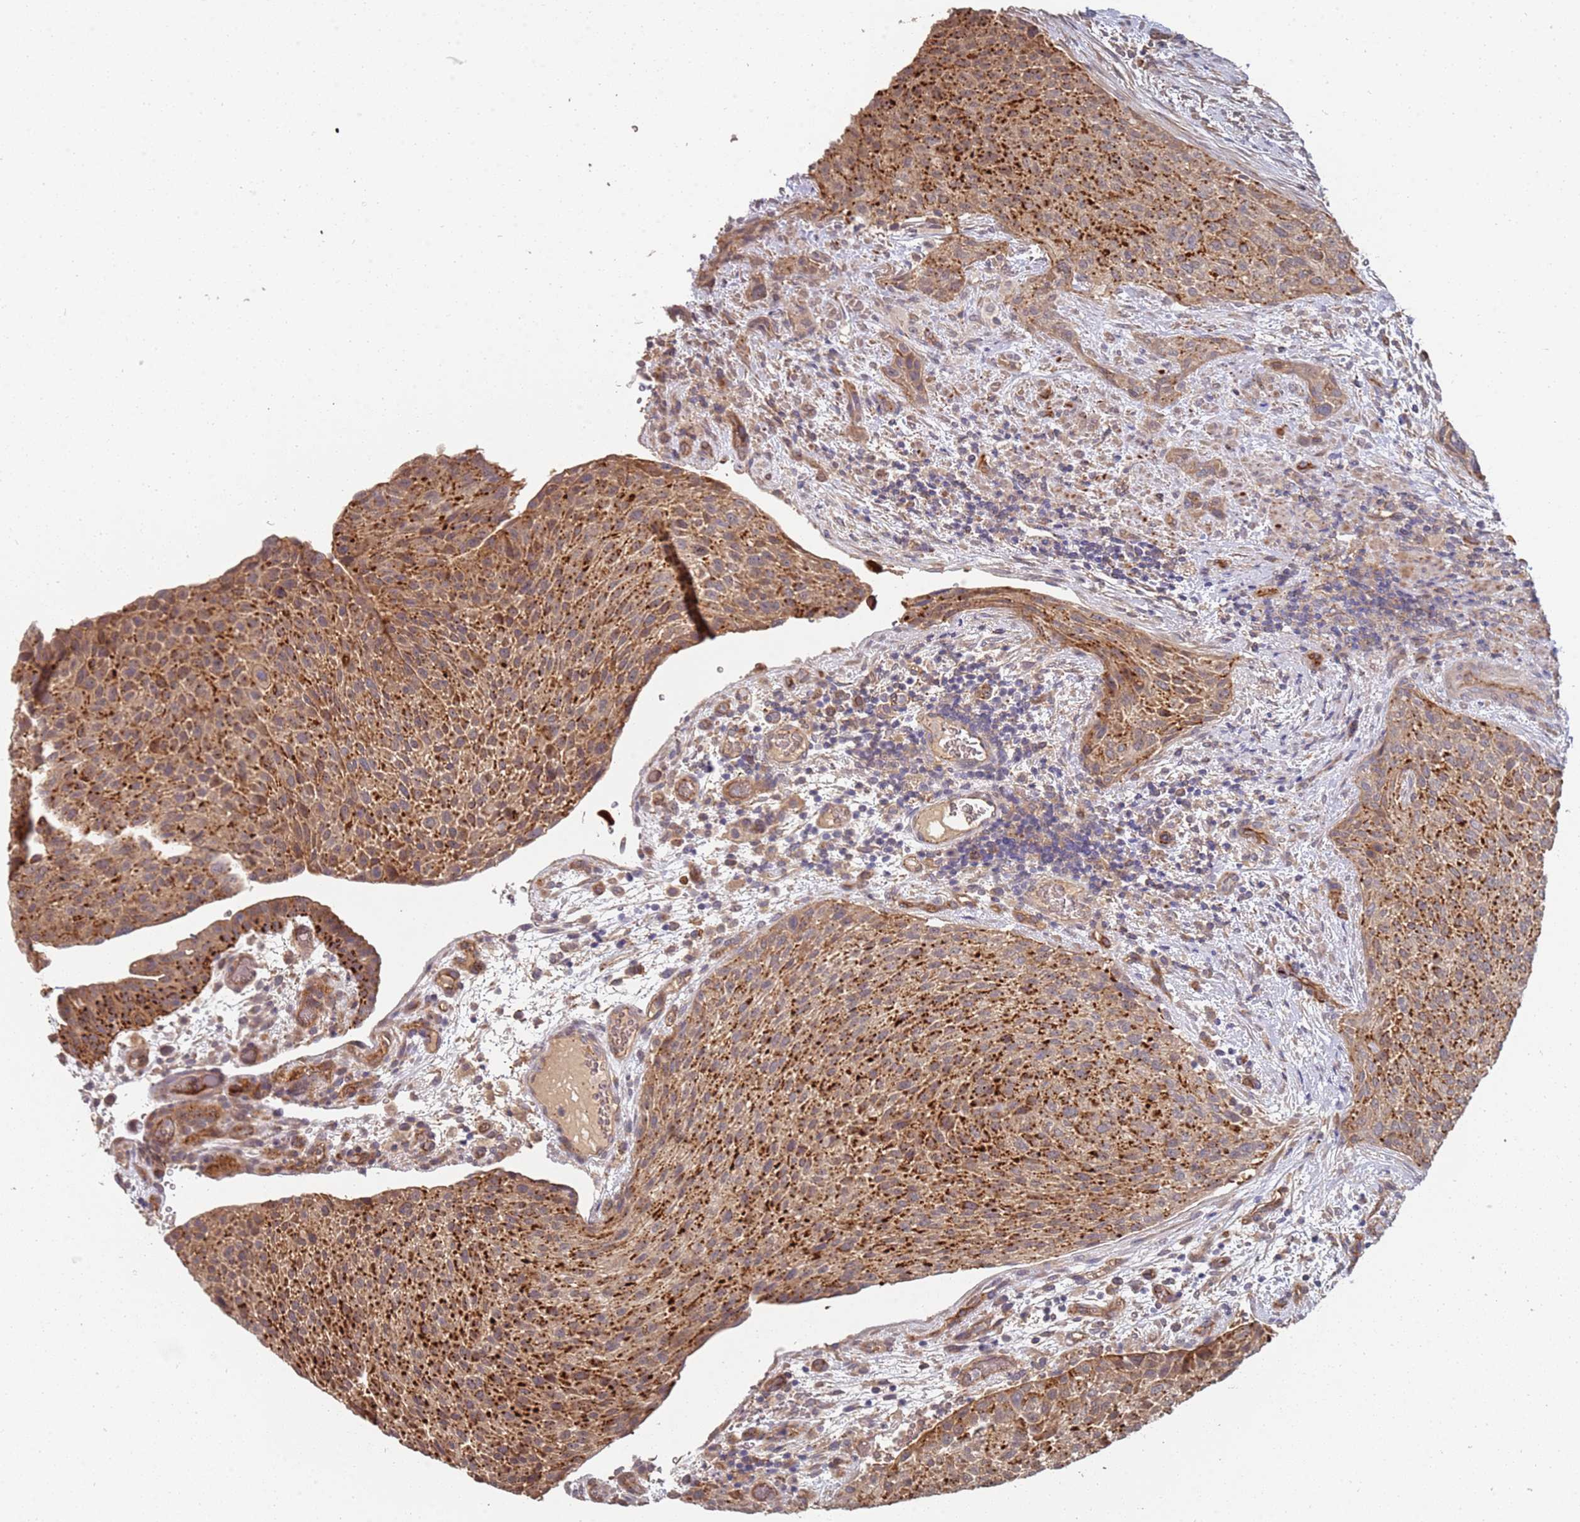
{"staining": {"intensity": "strong", "quantity": ">75%", "location": "cytoplasmic/membranous"}, "tissue": "urothelial cancer", "cell_type": "Tumor cells", "image_type": "cancer", "snomed": [{"axis": "morphology", "description": "Normal tissue, NOS"}, {"axis": "morphology", "description": "Urothelial carcinoma, NOS"}, {"axis": "topography", "description": "Urinary bladder"}, {"axis": "topography", "description": "Peripheral nerve tissue"}], "caption": "Transitional cell carcinoma was stained to show a protein in brown. There is high levels of strong cytoplasmic/membranous positivity in approximately >75% of tumor cells.", "gene": "ABCB6", "patient": {"sex": "male", "age": 35}}